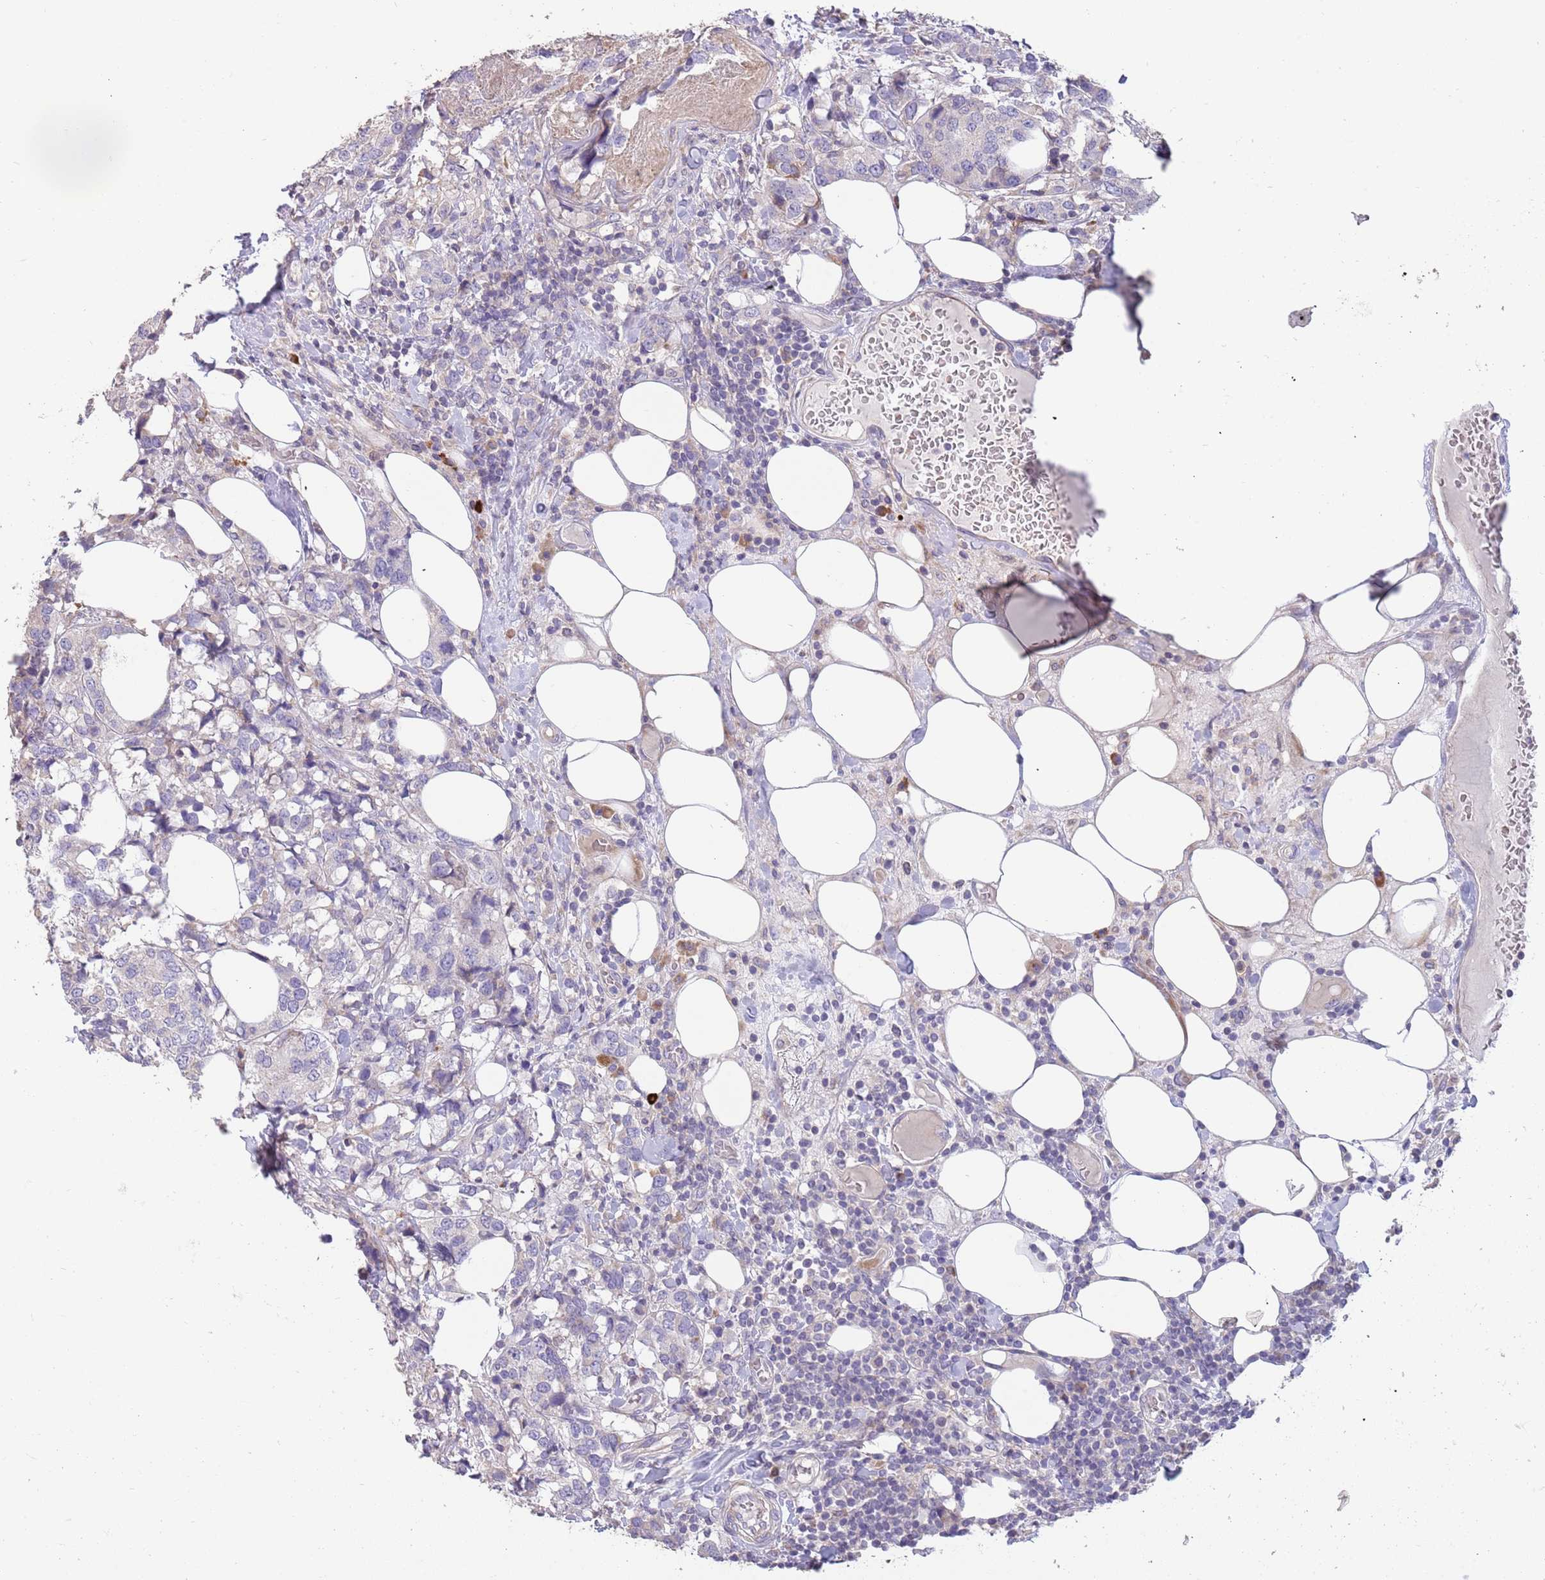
{"staining": {"intensity": "negative", "quantity": "none", "location": "none"}, "tissue": "breast cancer", "cell_type": "Tumor cells", "image_type": "cancer", "snomed": [{"axis": "morphology", "description": "Lobular carcinoma"}, {"axis": "topography", "description": "Breast"}], "caption": "Human breast cancer stained for a protein using immunohistochemistry (IHC) reveals no positivity in tumor cells.", "gene": "SUSD1", "patient": {"sex": "female", "age": 59}}